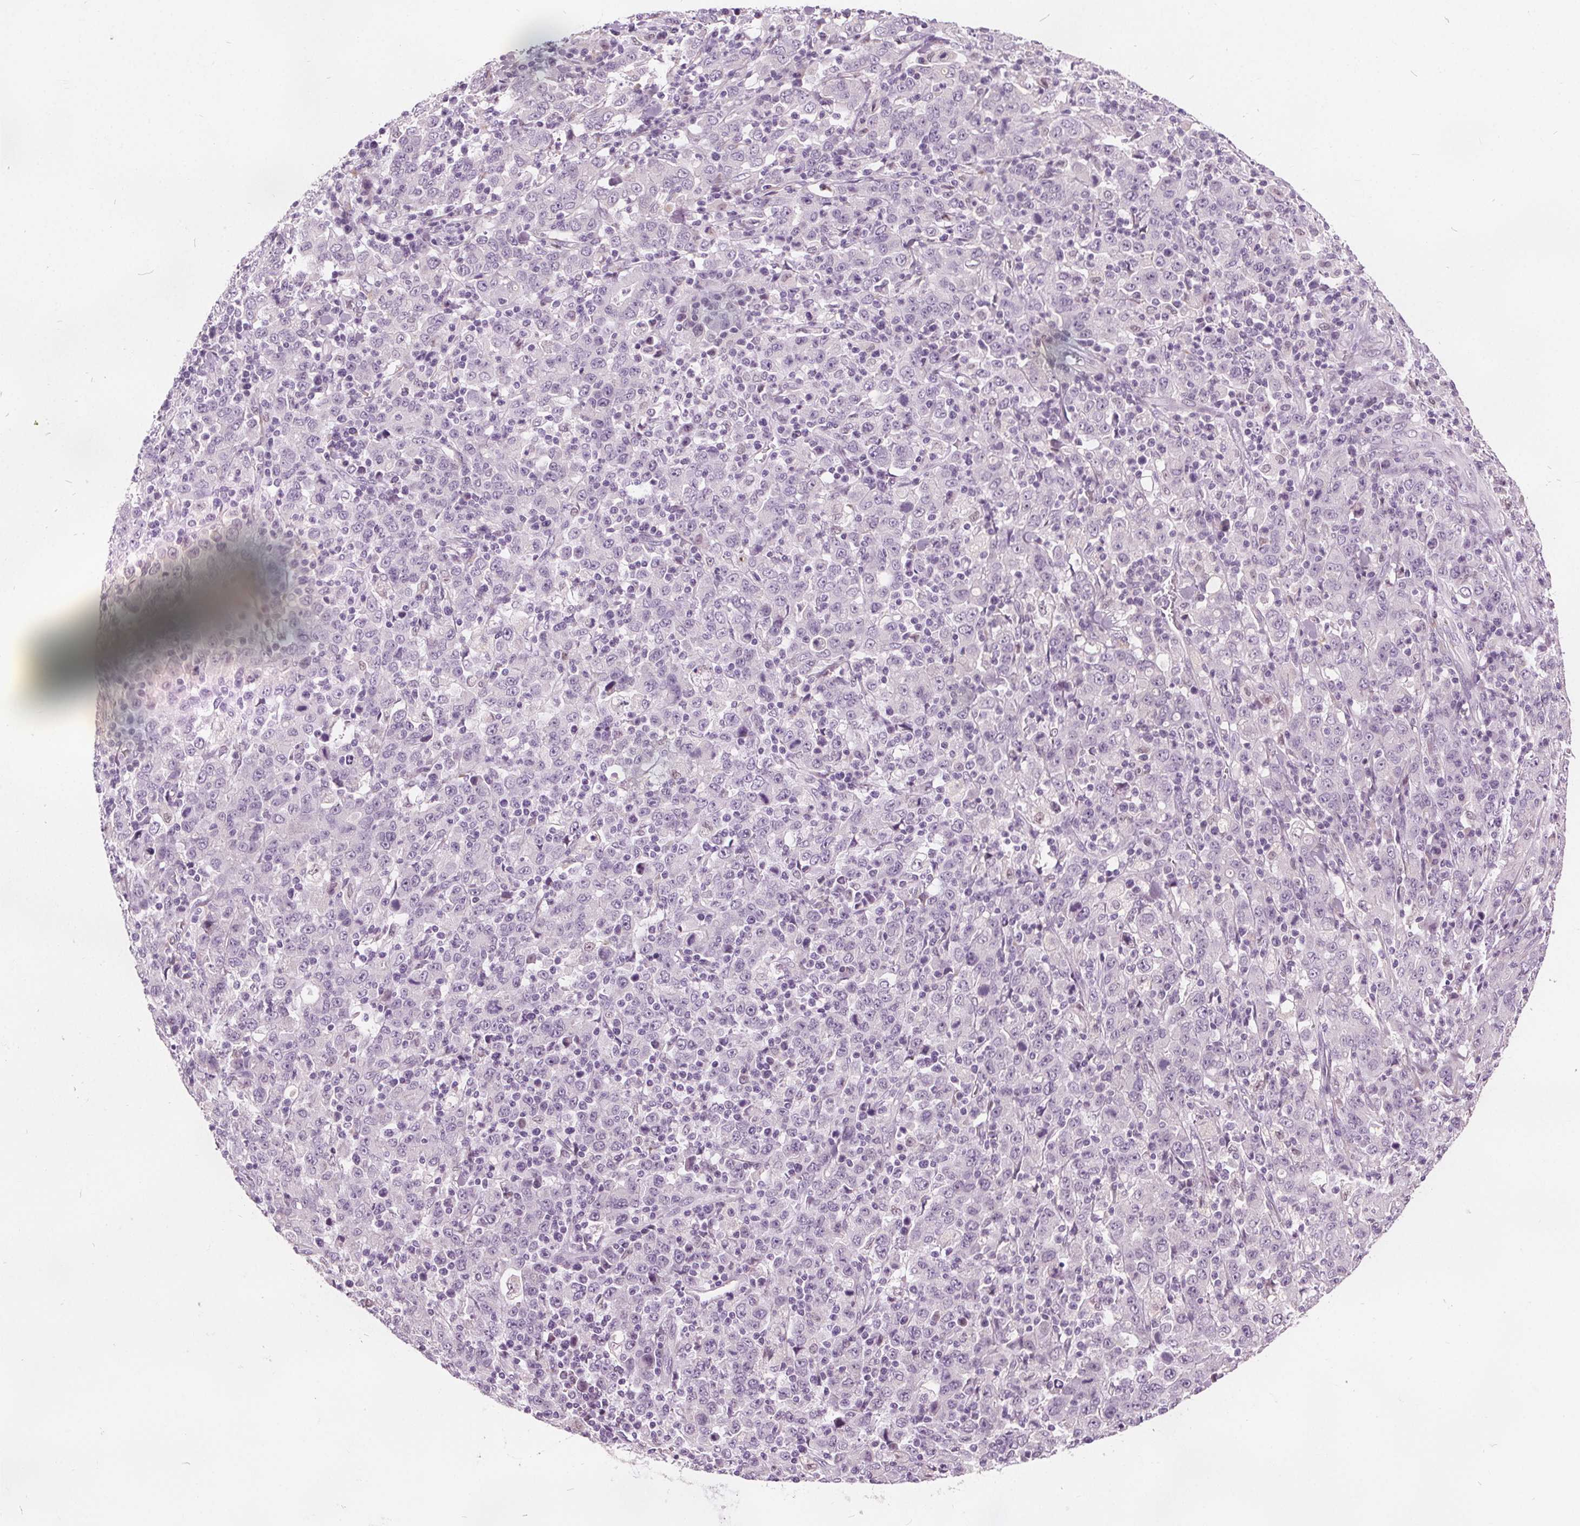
{"staining": {"intensity": "negative", "quantity": "none", "location": "none"}, "tissue": "stomach cancer", "cell_type": "Tumor cells", "image_type": "cancer", "snomed": [{"axis": "morphology", "description": "Adenocarcinoma, NOS"}, {"axis": "topography", "description": "Stomach, upper"}], "caption": "The photomicrograph shows no staining of tumor cells in stomach cancer.", "gene": "ACOX2", "patient": {"sex": "male", "age": 69}}